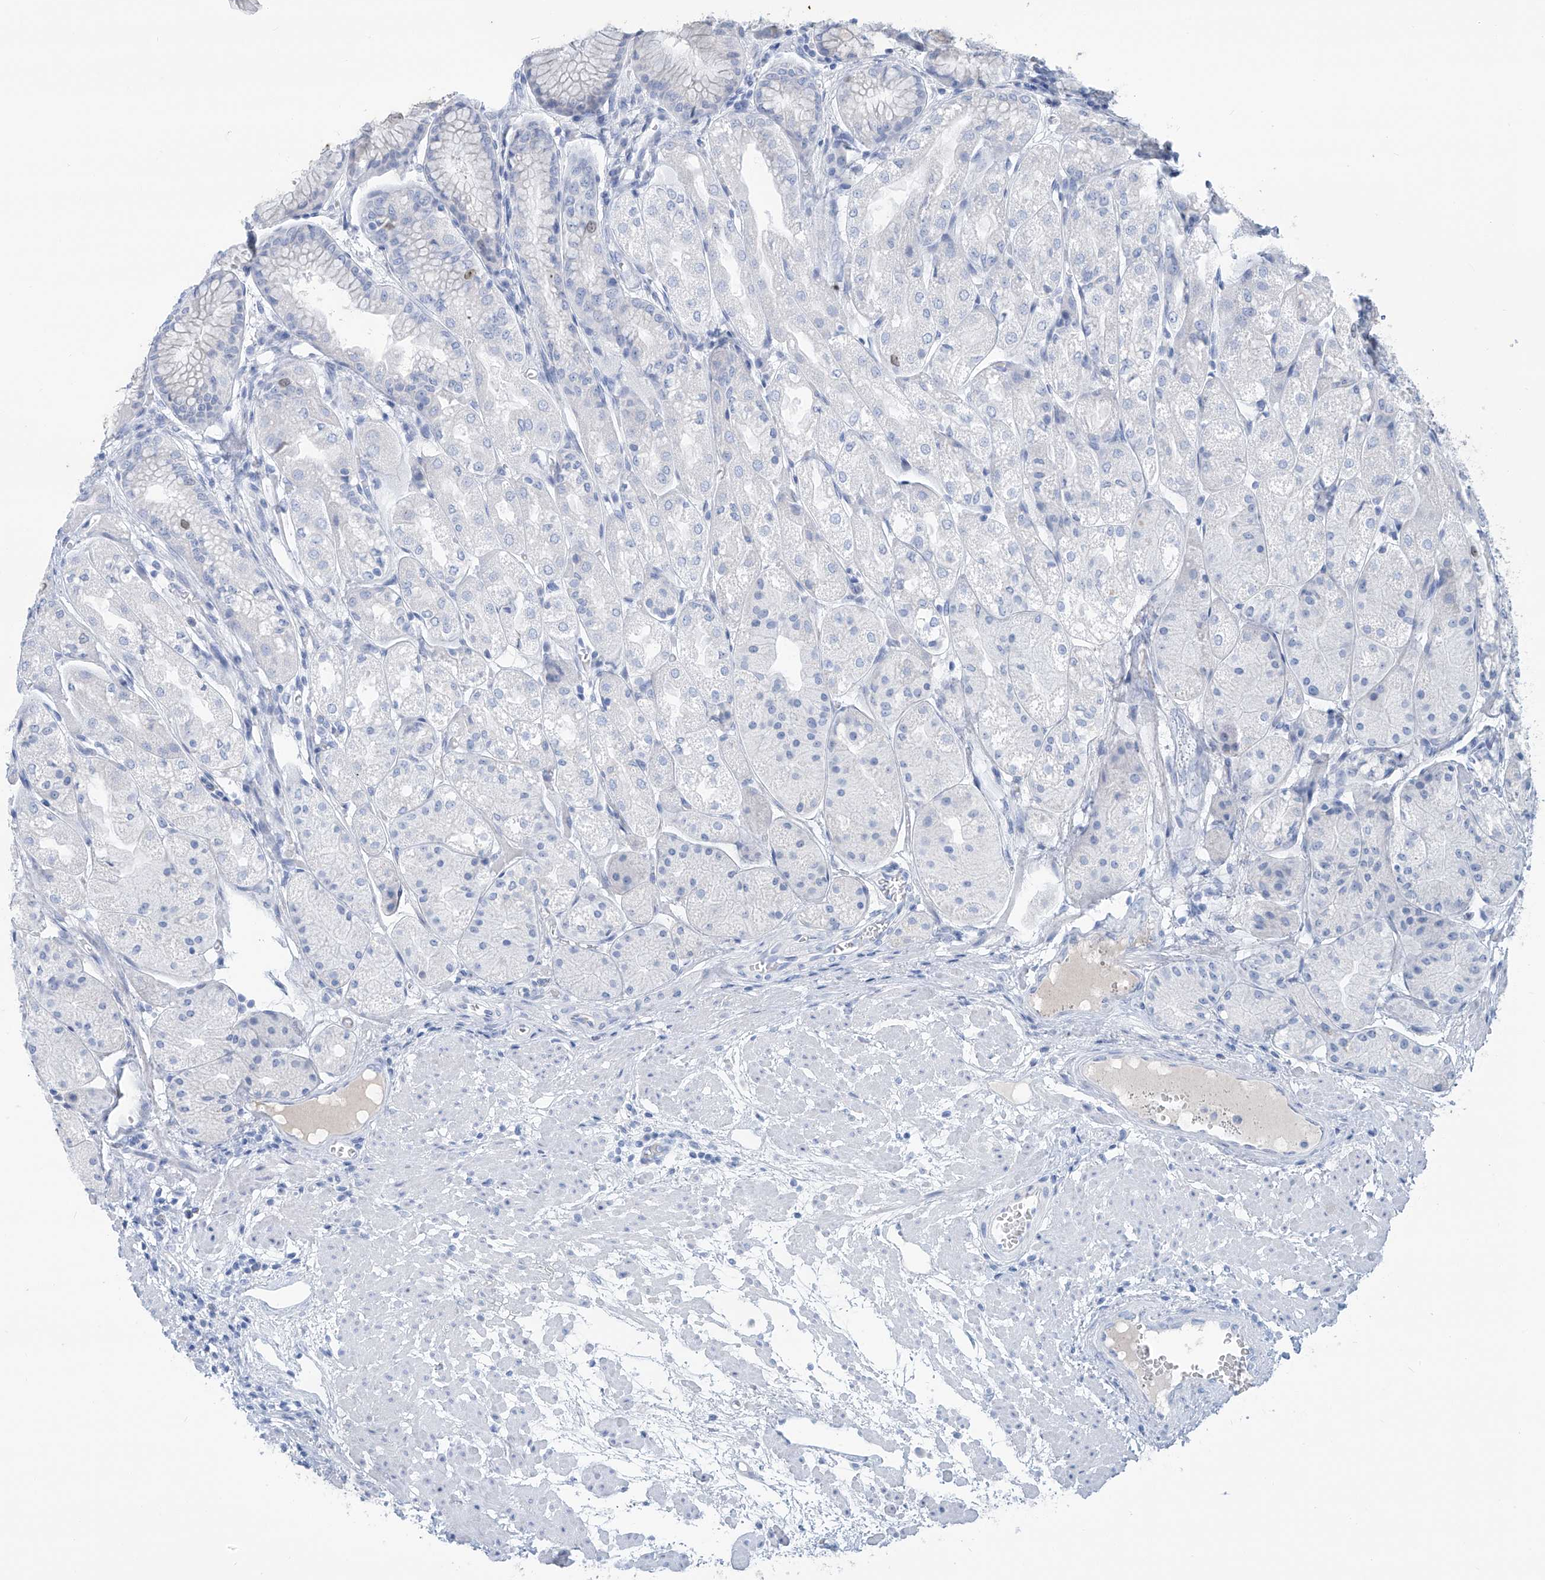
{"staining": {"intensity": "negative", "quantity": "none", "location": "none"}, "tissue": "stomach", "cell_type": "Glandular cells", "image_type": "normal", "snomed": [{"axis": "morphology", "description": "Normal tissue, NOS"}, {"axis": "topography", "description": "Stomach, upper"}], "caption": "A high-resolution image shows immunohistochemistry staining of normal stomach, which displays no significant expression in glandular cells.", "gene": "SGO2", "patient": {"sex": "male", "age": 72}}